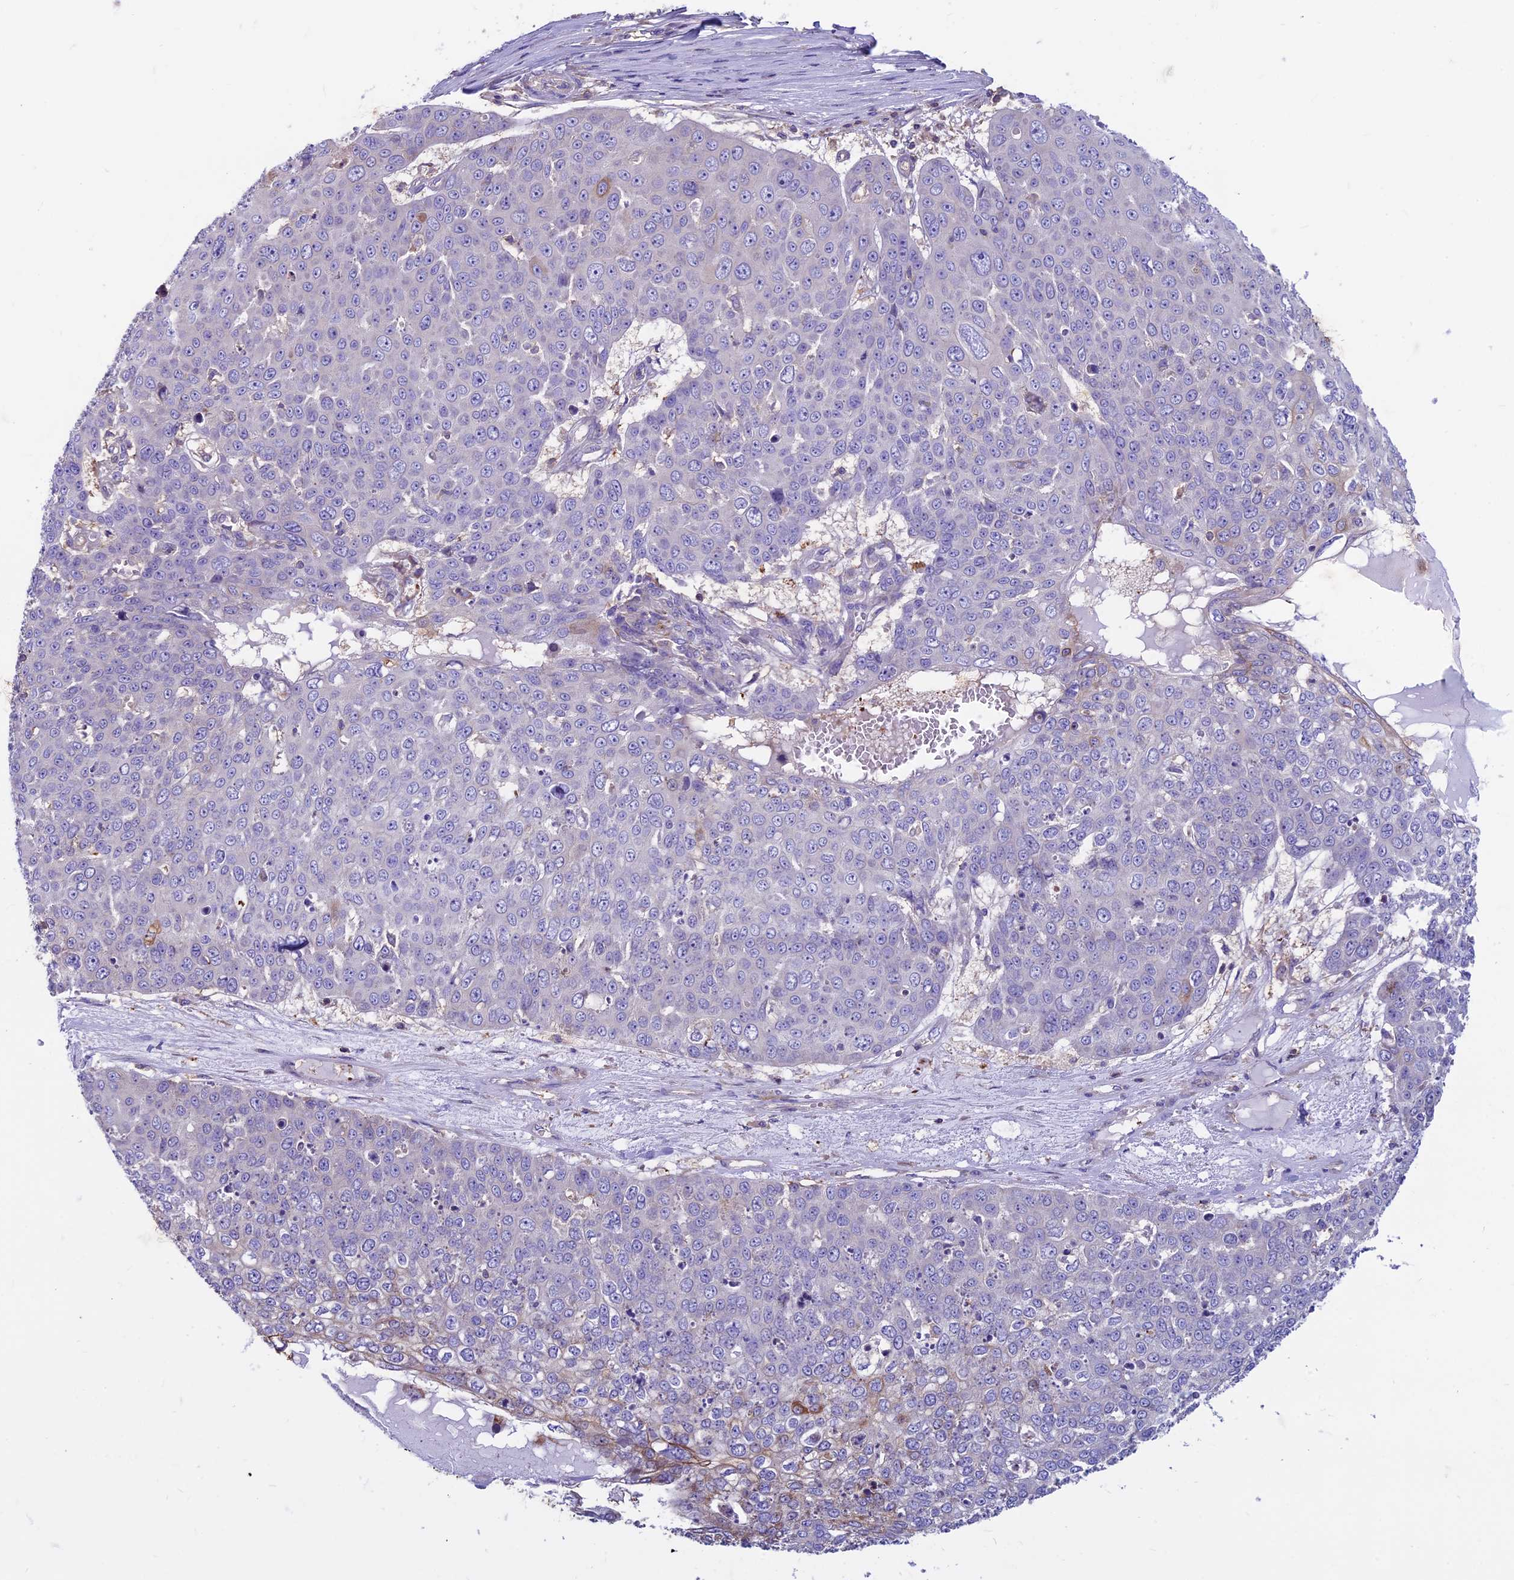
{"staining": {"intensity": "weak", "quantity": "25%-75%", "location": "cytoplasmic/membranous"}, "tissue": "skin cancer", "cell_type": "Tumor cells", "image_type": "cancer", "snomed": [{"axis": "morphology", "description": "Squamous cell carcinoma, NOS"}, {"axis": "topography", "description": "Skin"}], "caption": "Human skin squamous cell carcinoma stained with a brown dye demonstrates weak cytoplasmic/membranous positive expression in about 25%-75% of tumor cells.", "gene": "CDAN1", "patient": {"sex": "male", "age": 71}}